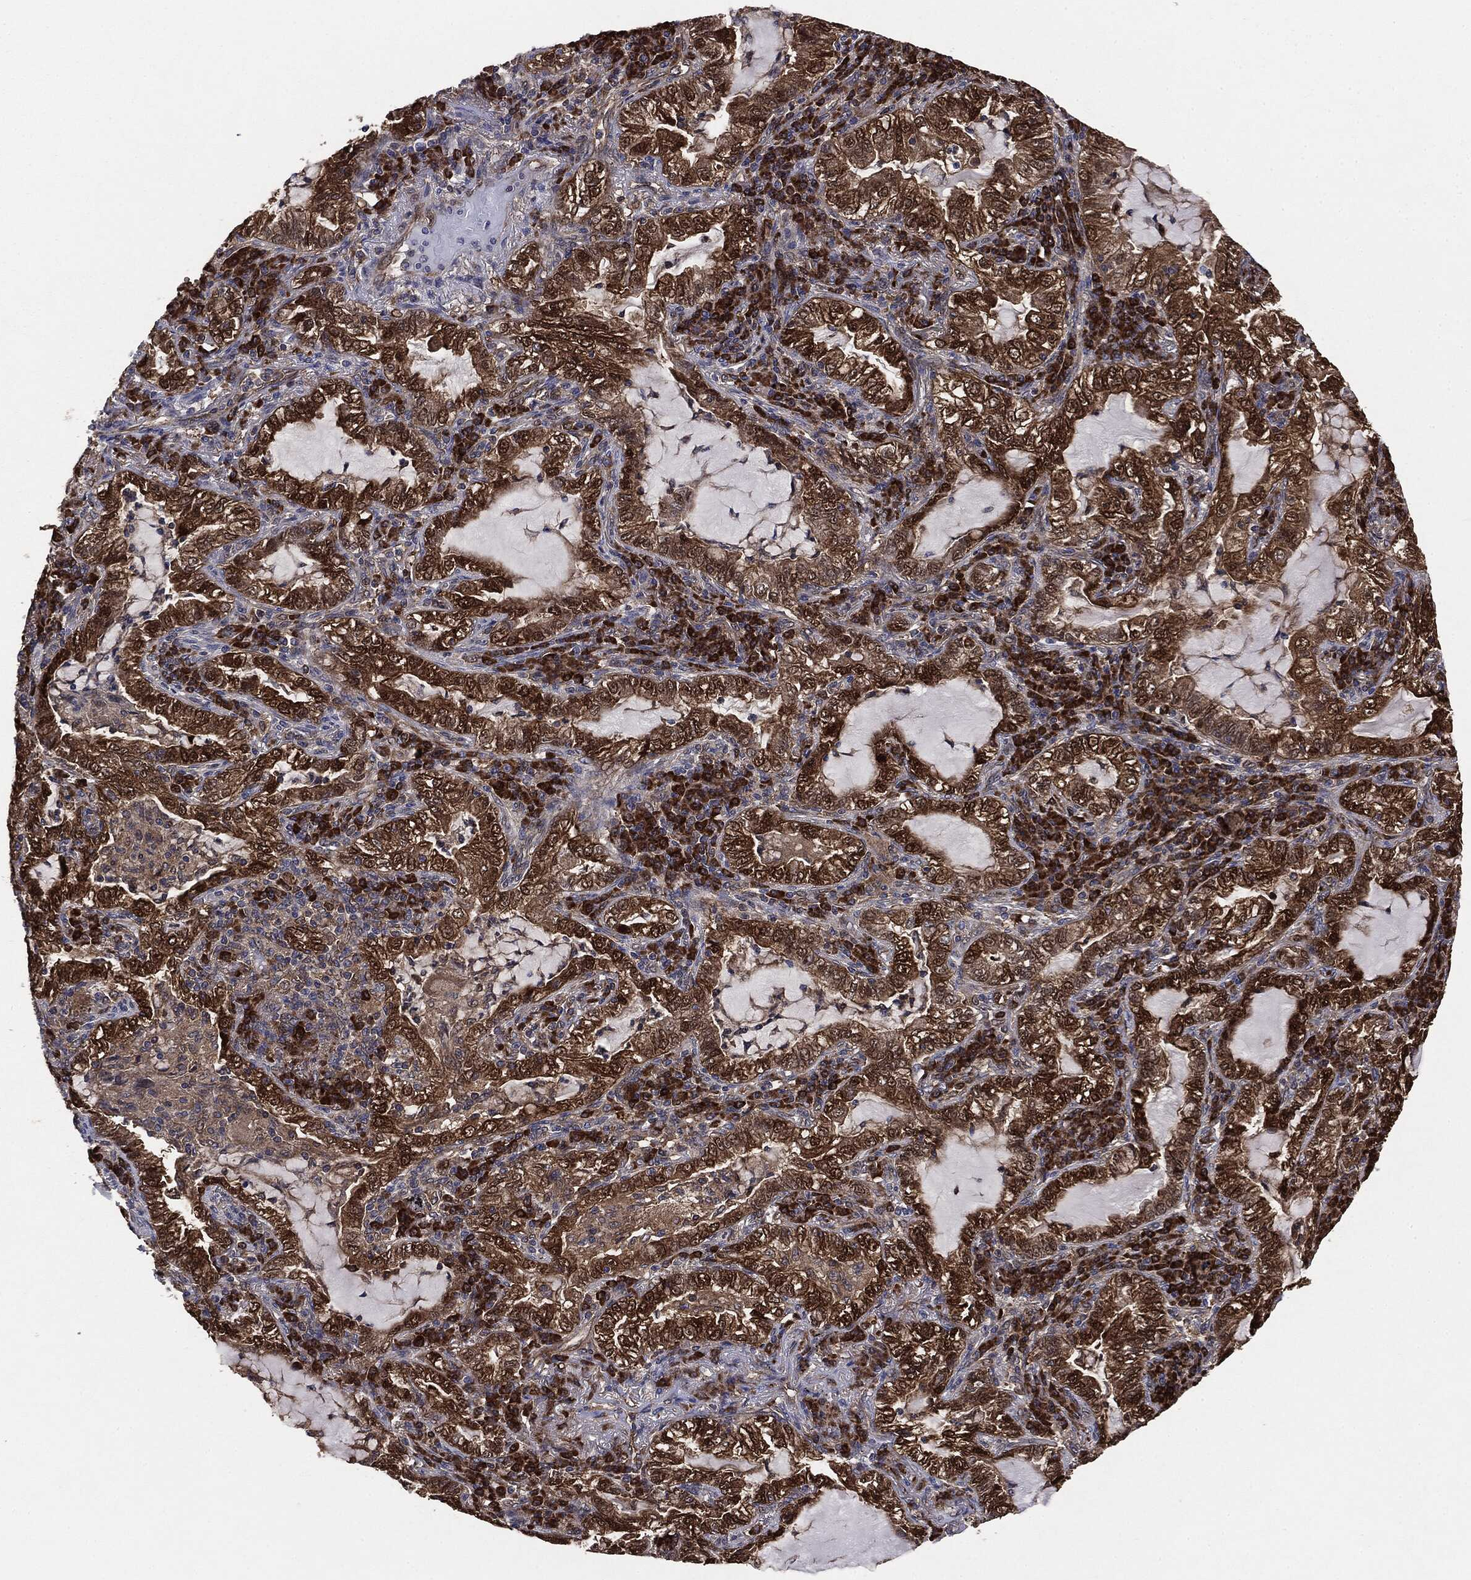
{"staining": {"intensity": "strong", "quantity": ">75%", "location": "cytoplasmic/membranous"}, "tissue": "lung cancer", "cell_type": "Tumor cells", "image_type": "cancer", "snomed": [{"axis": "morphology", "description": "Adenocarcinoma, NOS"}, {"axis": "topography", "description": "Lung"}], "caption": "Lung cancer stained with a brown dye exhibits strong cytoplasmic/membranous positive staining in about >75% of tumor cells.", "gene": "NME1", "patient": {"sex": "female", "age": 73}}